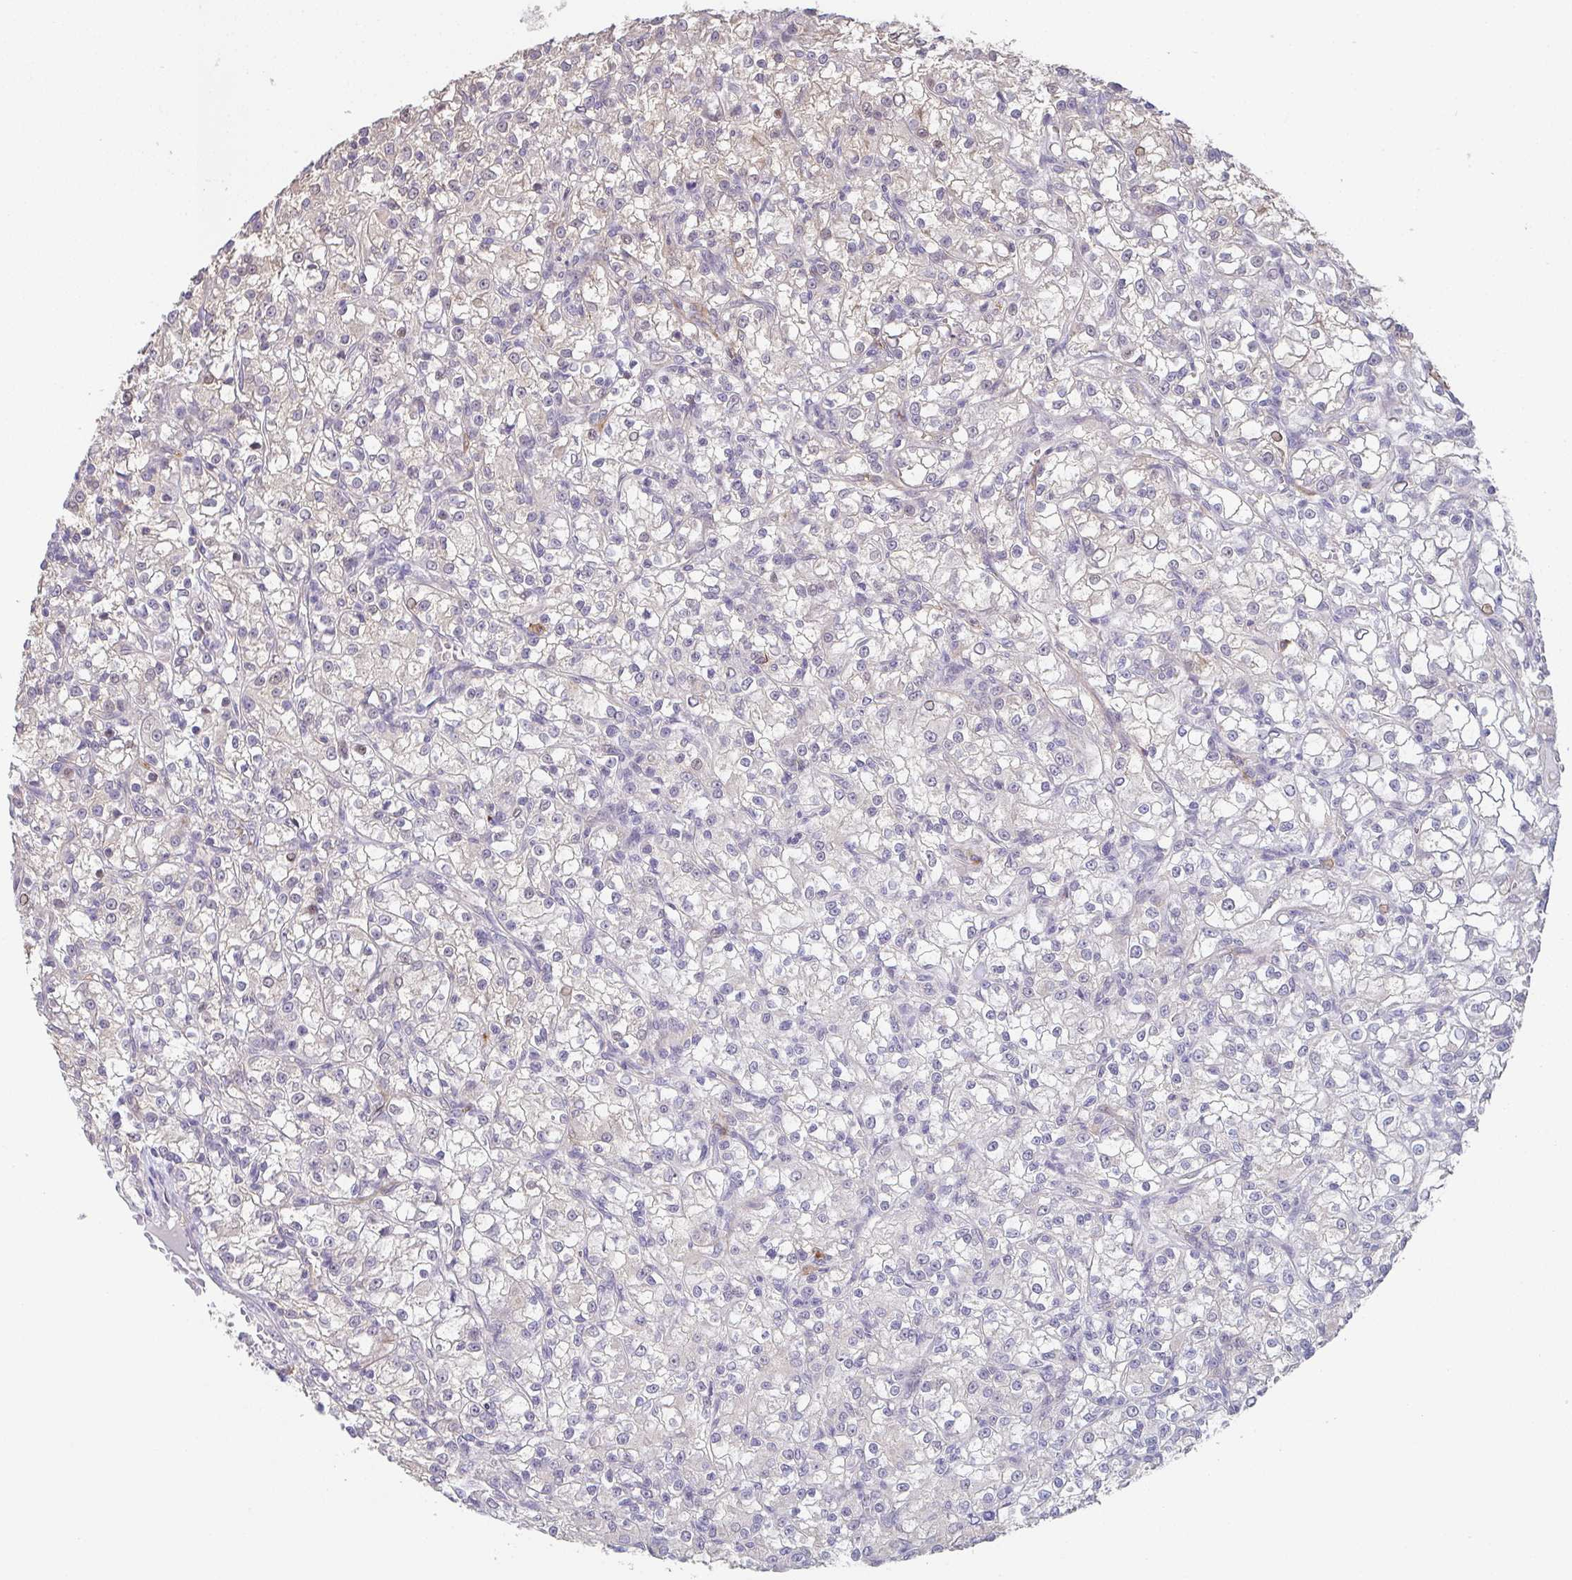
{"staining": {"intensity": "negative", "quantity": "none", "location": "none"}, "tissue": "renal cancer", "cell_type": "Tumor cells", "image_type": "cancer", "snomed": [{"axis": "morphology", "description": "Adenocarcinoma, NOS"}, {"axis": "topography", "description": "Kidney"}], "caption": "Human renal cancer stained for a protein using immunohistochemistry (IHC) demonstrates no staining in tumor cells.", "gene": "DBN1", "patient": {"sex": "female", "age": 59}}